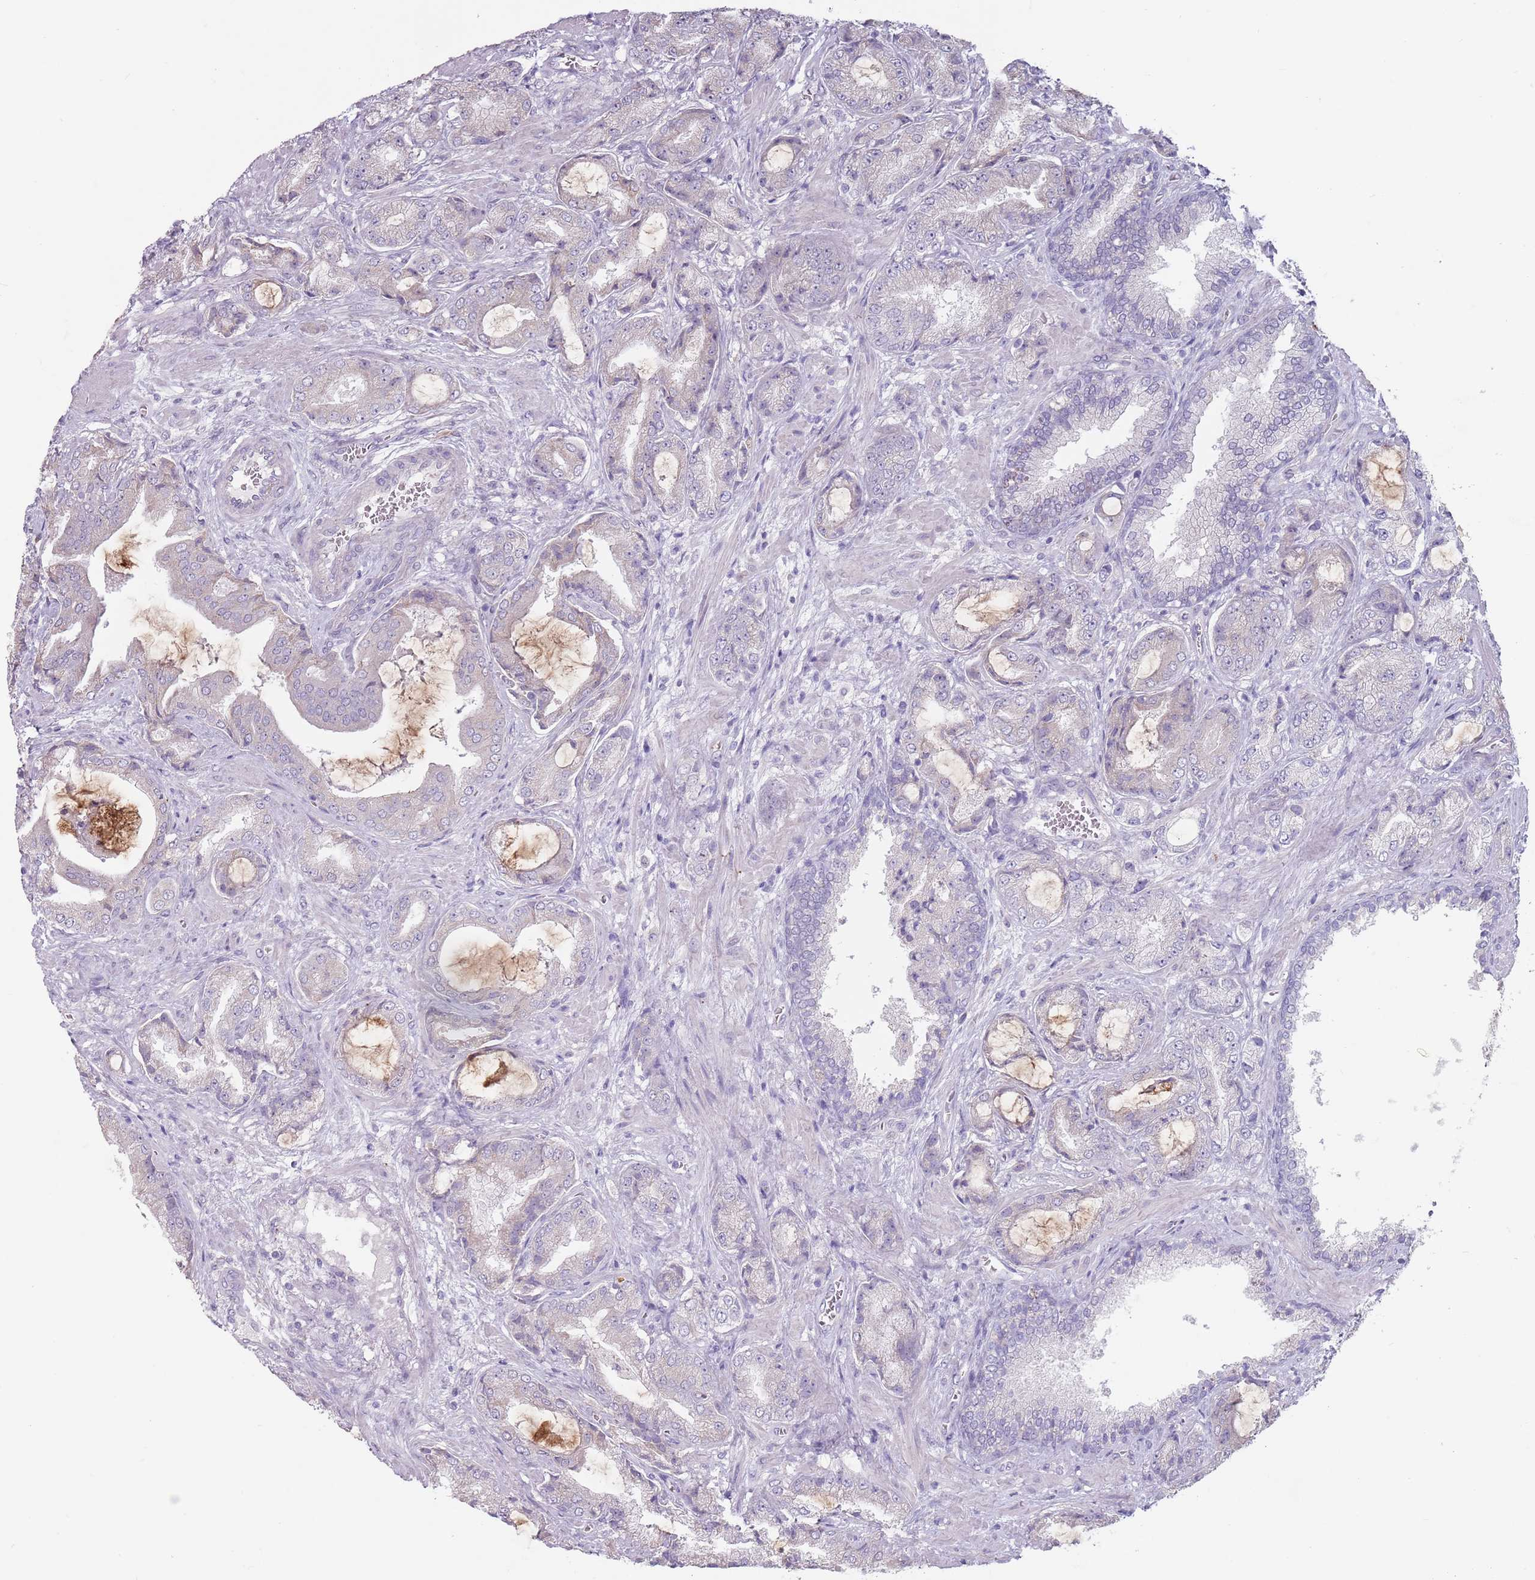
{"staining": {"intensity": "negative", "quantity": "none", "location": "none"}, "tissue": "prostate cancer", "cell_type": "Tumor cells", "image_type": "cancer", "snomed": [{"axis": "morphology", "description": "Adenocarcinoma, High grade"}, {"axis": "topography", "description": "Prostate"}], "caption": "The immunohistochemistry (IHC) image has no significant expression in tumor cells of adenocarcinoma (high-grade) (prostate) tissue. The staining was performed using DAB (3,3'-diaminobenzidine) to visualize the protein expression in brown, while the nuclei were stained in blue with hematoxylin (Magnification: 20x).", "gene": "DXO", "patient": {"sex": "male", "age": 68}}